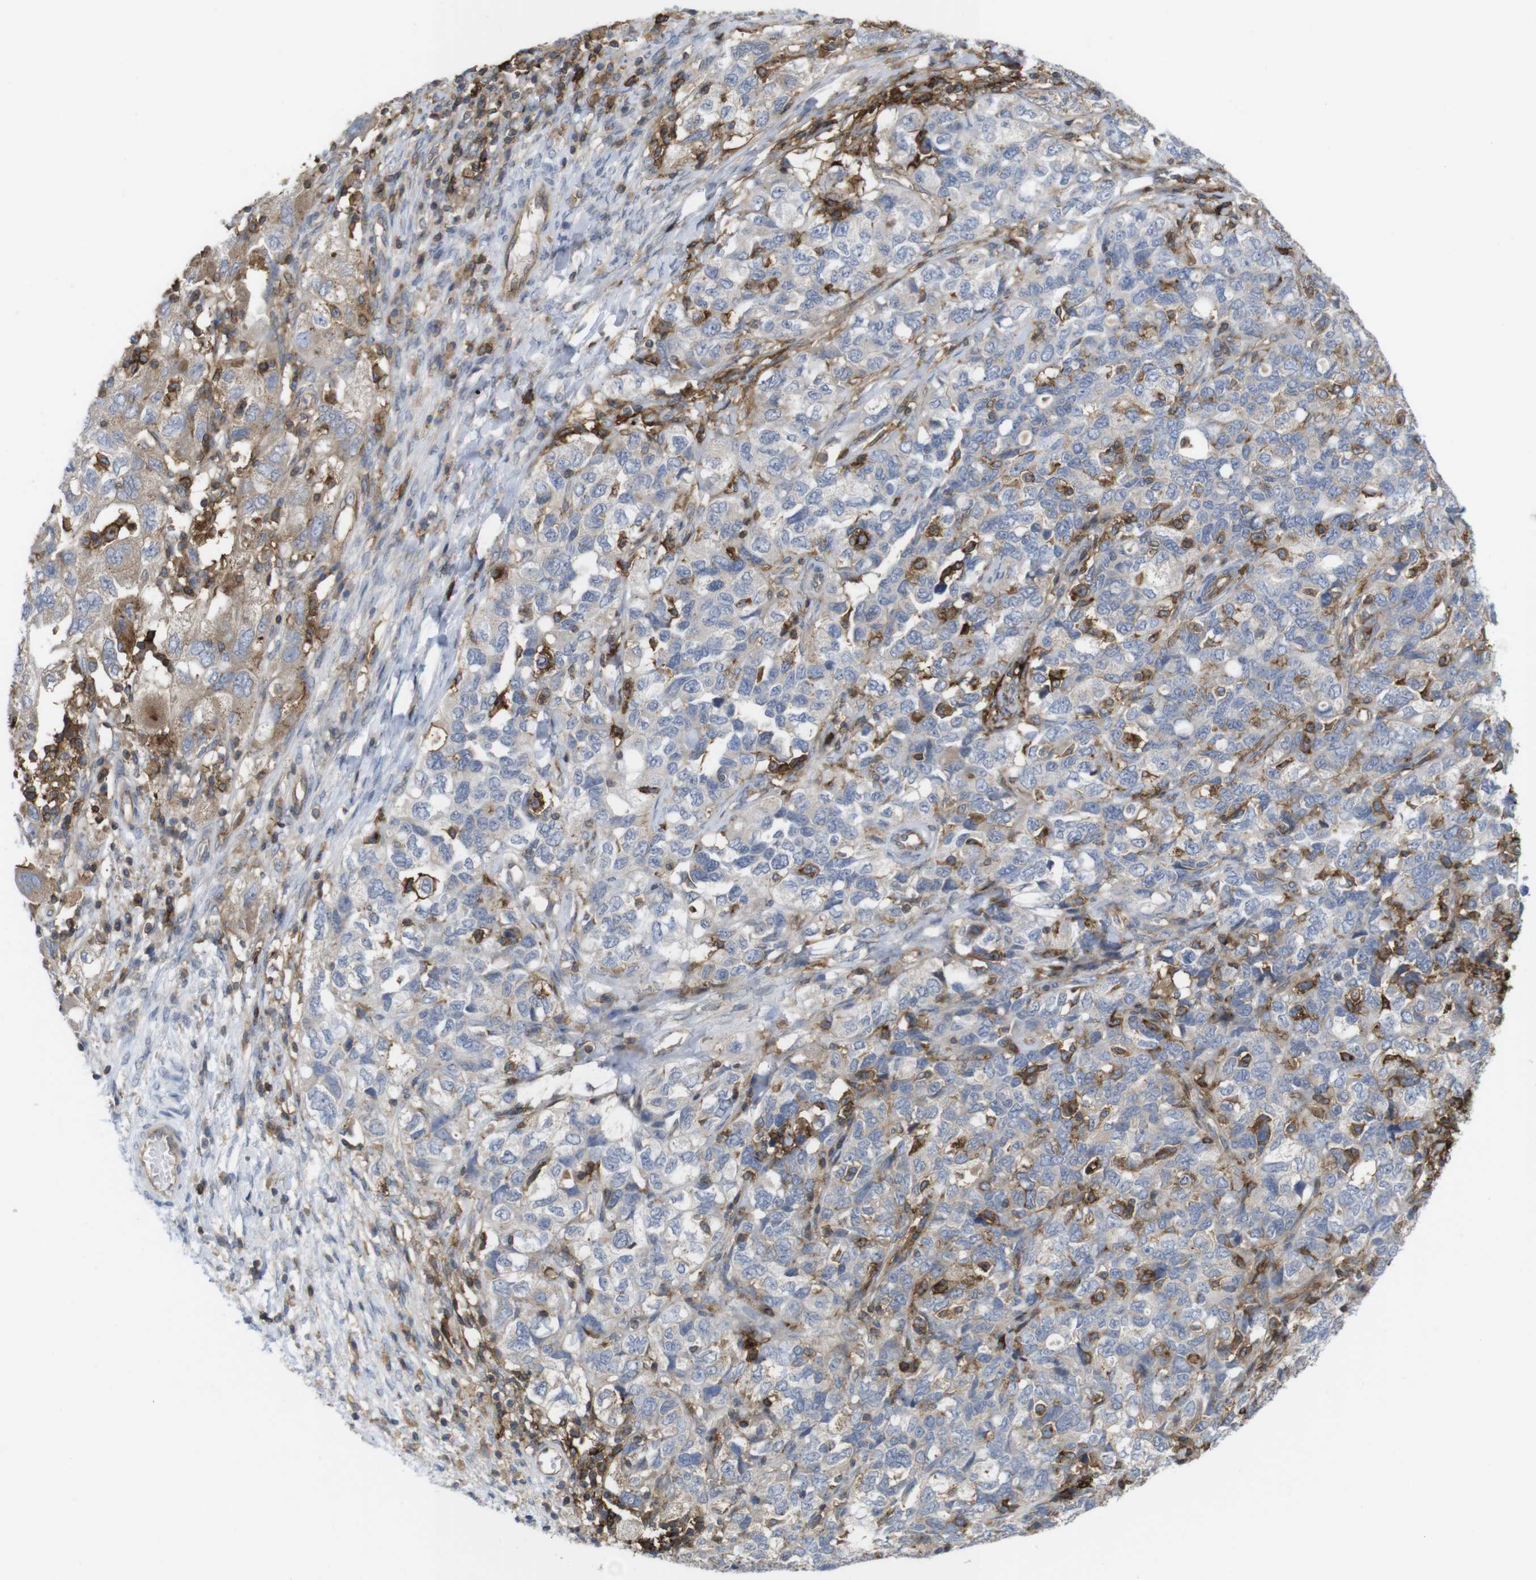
{"staining": {"intensity": "weak", "quantity": "<25%", "location": "cytoplasmic/membranous"}, "tissue": "ovarian cancer", "cell_type": "Tumor cells", "image_type": "cancer", "snomed": [{"axis": "morphology", "description": "Carcinoma, NOS"}, {"axis": "morphology", "description": "Cystadenocarcinoma, serous, NOS"}, {"axis": "topography", "description": "Ovary"}], "caption": "This is a micrograph of immunohistochemistry staining of ovarian cancer, which shows no positivity in tumor cells. (Stains: DAB (3,3'-diaminobenzidine) immunohistochemistry (IHC) with hematoxylin counter stain, Microscopy: brightfield microscopy at high magnification).", "gene": "CCR6", "patient": {"sex": "female", "age": 69}}